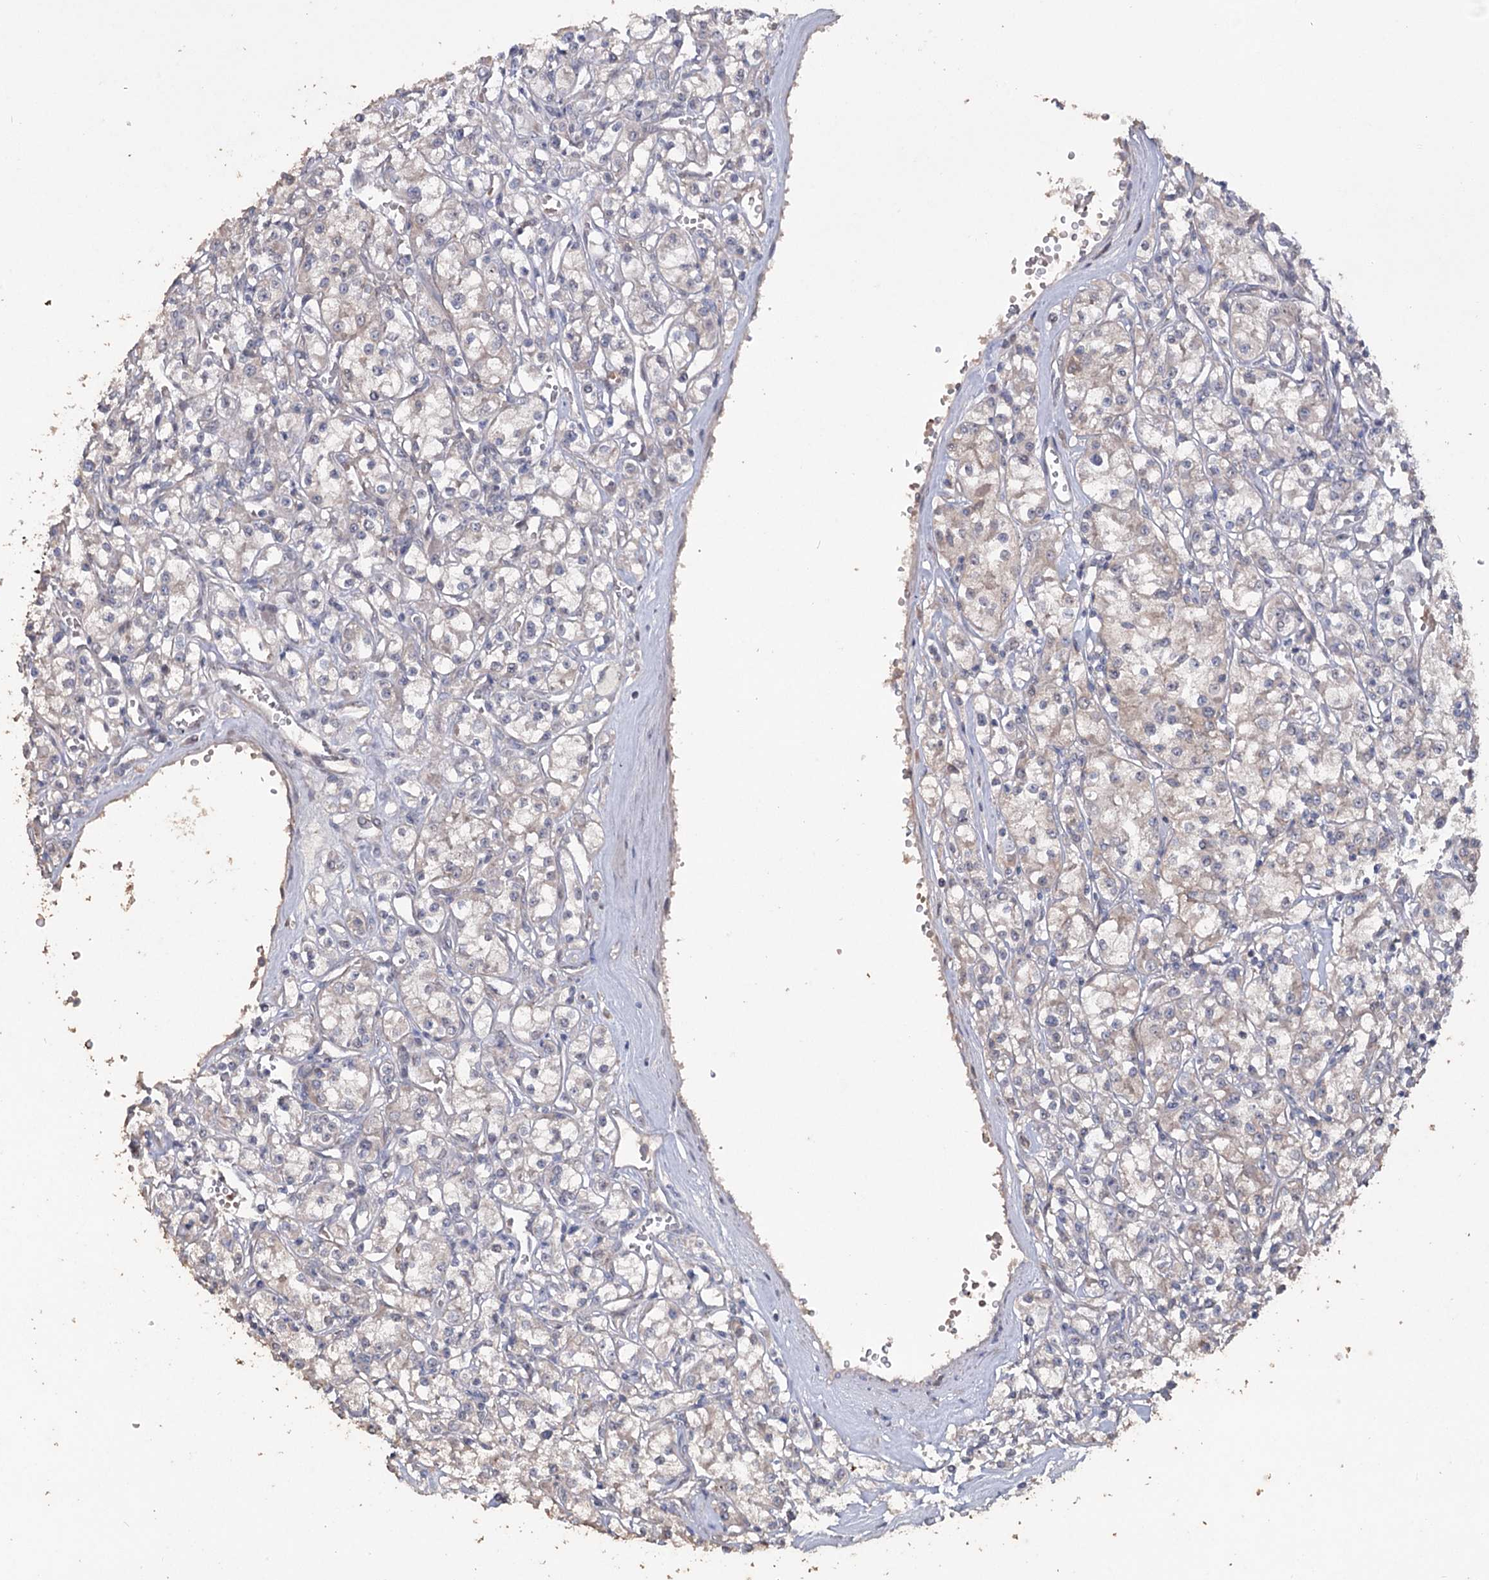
{"staining": {"intensity": "moderate", "quantity": "<25%", "location": "cytoplasmic/membranous"}, "tissue": "renal cancer", "cell_type": "Tumor cells", "image_type": "cancer", "snomed": [{"axis": "morphology", "description": "Adenocarcinoma, NOS"}, {"axis": "topography", "description": "Kidney"}], "caption": "DAB (3,3'-diaminobenzidine) immunohistochemical staining of renal cancer exhibits moderate cytoplasmic/membranous protein expression in about <25% of tumor cells.", "gene": "MAP3K13", "patient": {"sex": "female", "age": 59}}